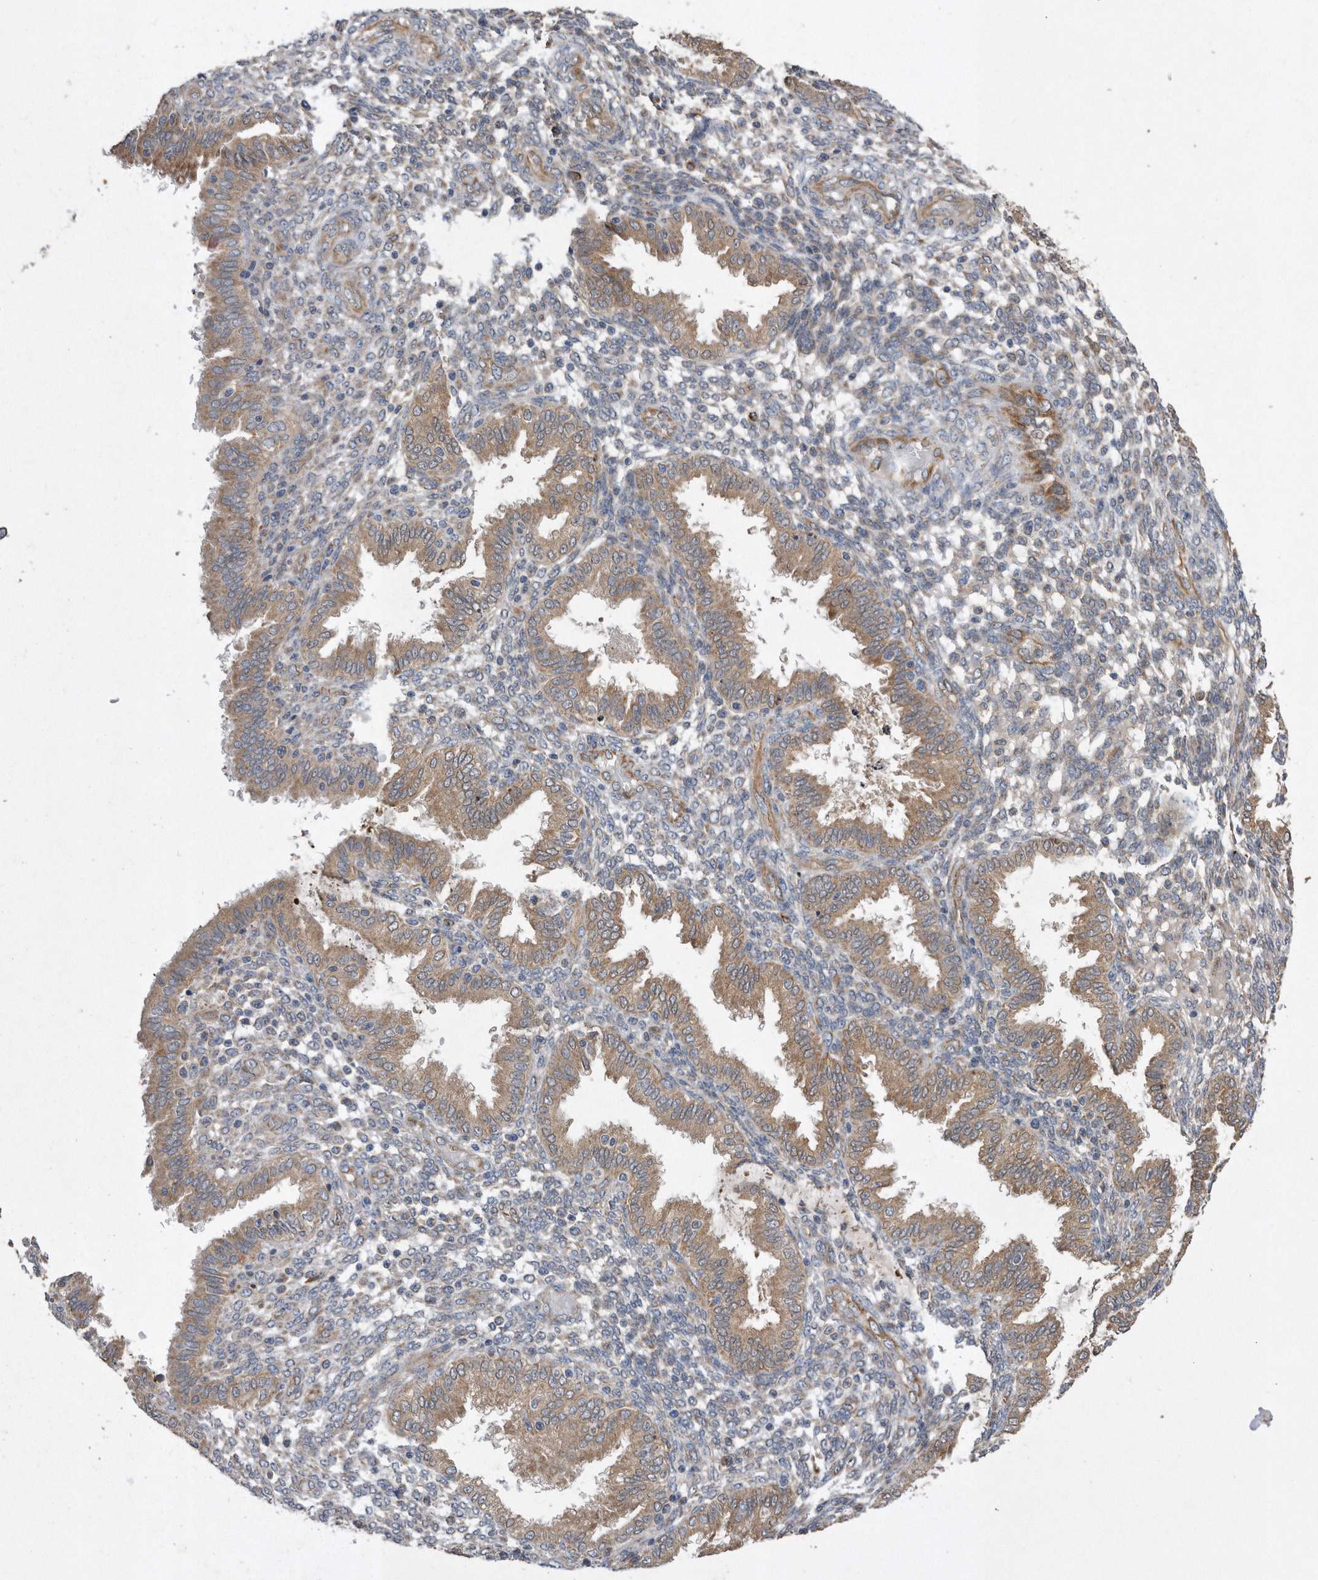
{"staining": {"intensity": "moderate", "quantity": "<25%", "location": "cytoplasmic/membranous"}, "tissue": "endometrium", "cell_type": "Cells in endometrial stroma", "image_type": "normal", "snomed": [{"axis": "morphology", "description": "Normal tissue, NOS"}, {"axis": "topography", "description": "Endometrium"}], "caption": "Immunohistochemistry staining of benign endometrium, which exhibits low levels of moderate cytoplasmic/membranous expression in about <25% of cells in endometrial stroma indicating moderate cytoplasmic/membranous protein staining. The staining was performed using DAB (3,3'-diaminobenzidine) (brown) for protein detection and nuclei were counterstained in hematoxylin (blue).", "gene": "PON2", "patient": {"sex": "female", "age": 33}}